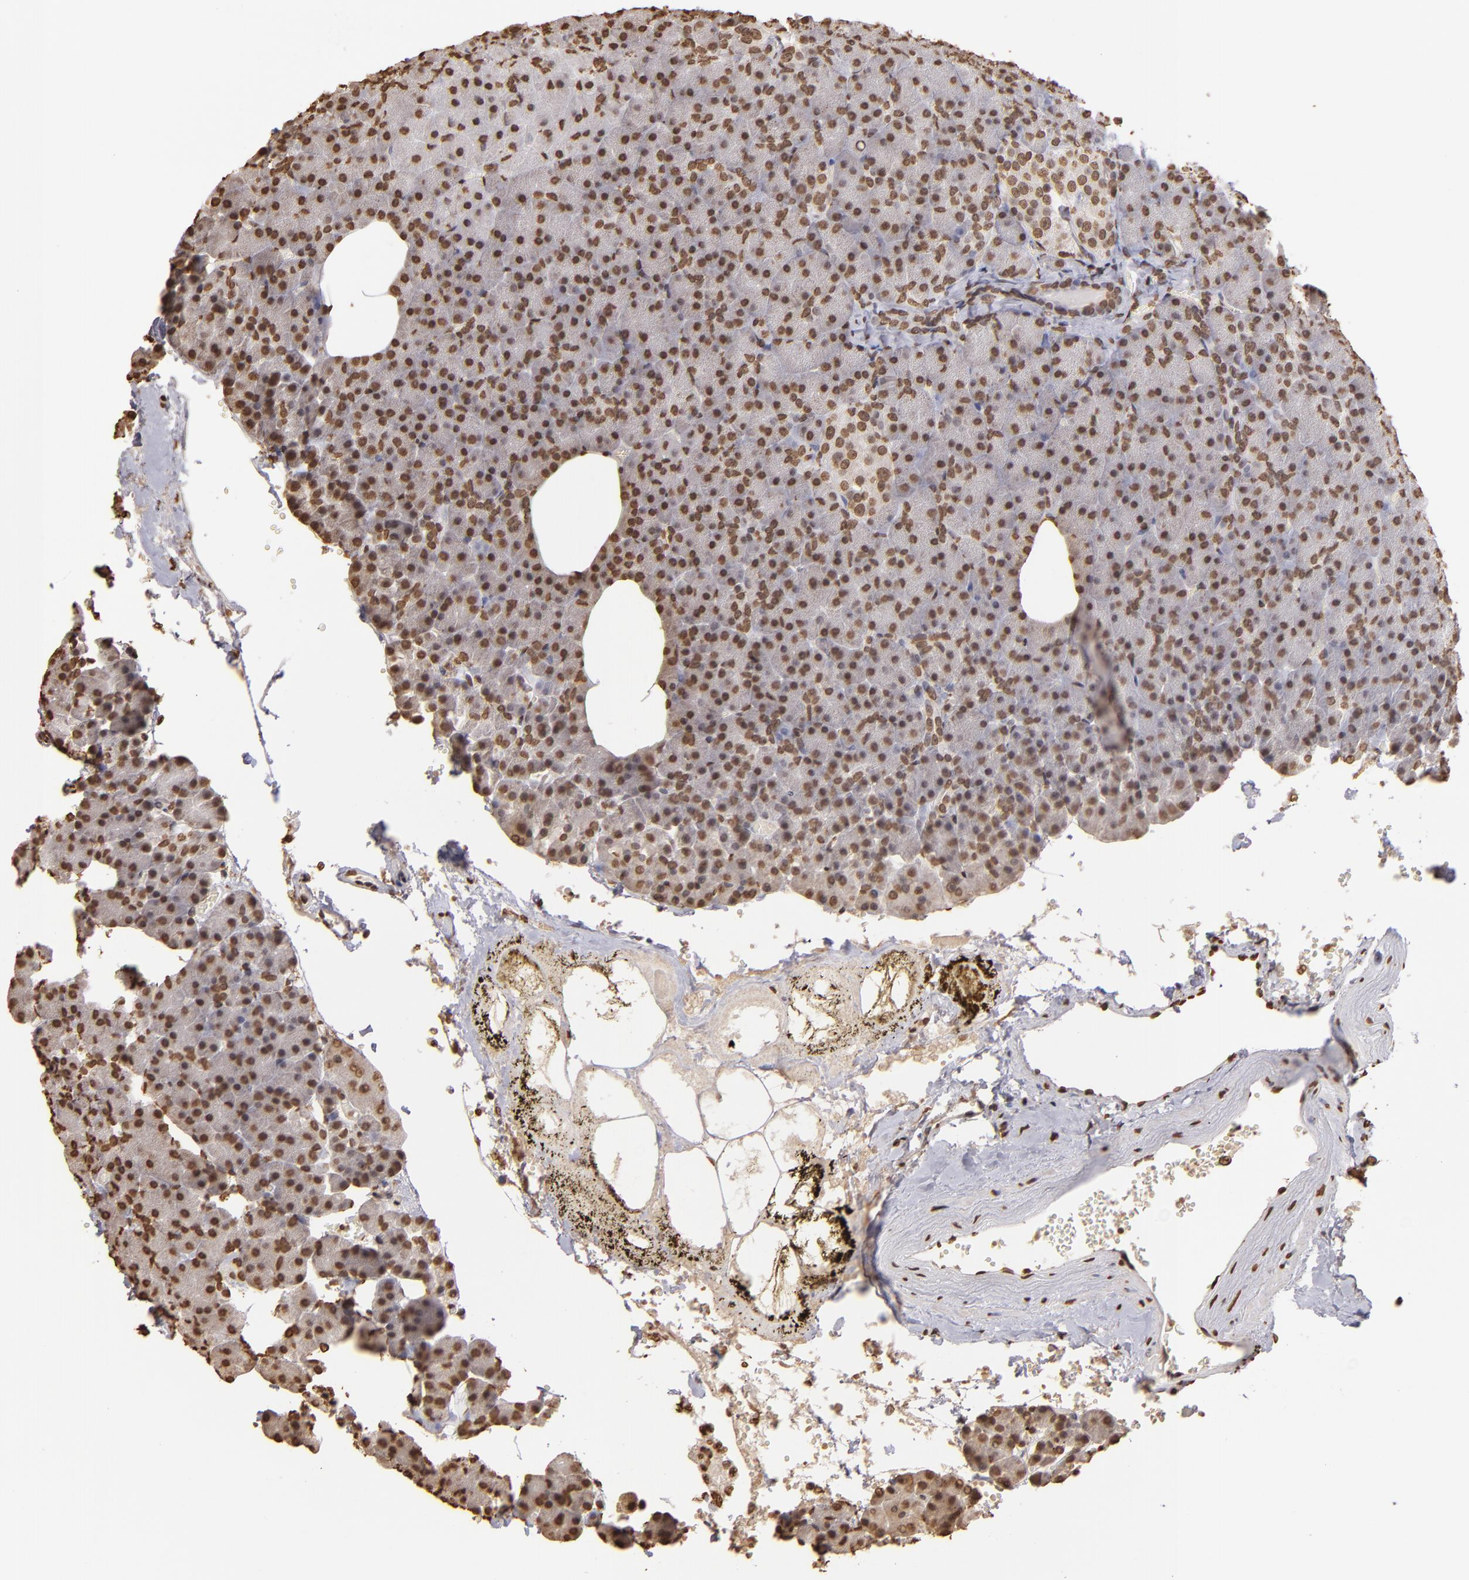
{"staining": {"intensity": "strong", "quantity": ">75%", "location": "nuclear"}, "tissue": "pancreas", "cell_type": "Exocrine glandular cells", "image_type": "normal", "snomed": [{"axis": "morphology", "description": "Normal tissue, NOS"}, {"axis": "topography", "description": "Pancreas"}], "caption": "Immunohistochemical staining of unremarkable human pancreas exhibits >75% levels of strong nuclear protein staining in about >75% of exocrine glandular cells.", "gene": "LBX1", "patient": {"sex": "female", "age": 35}}